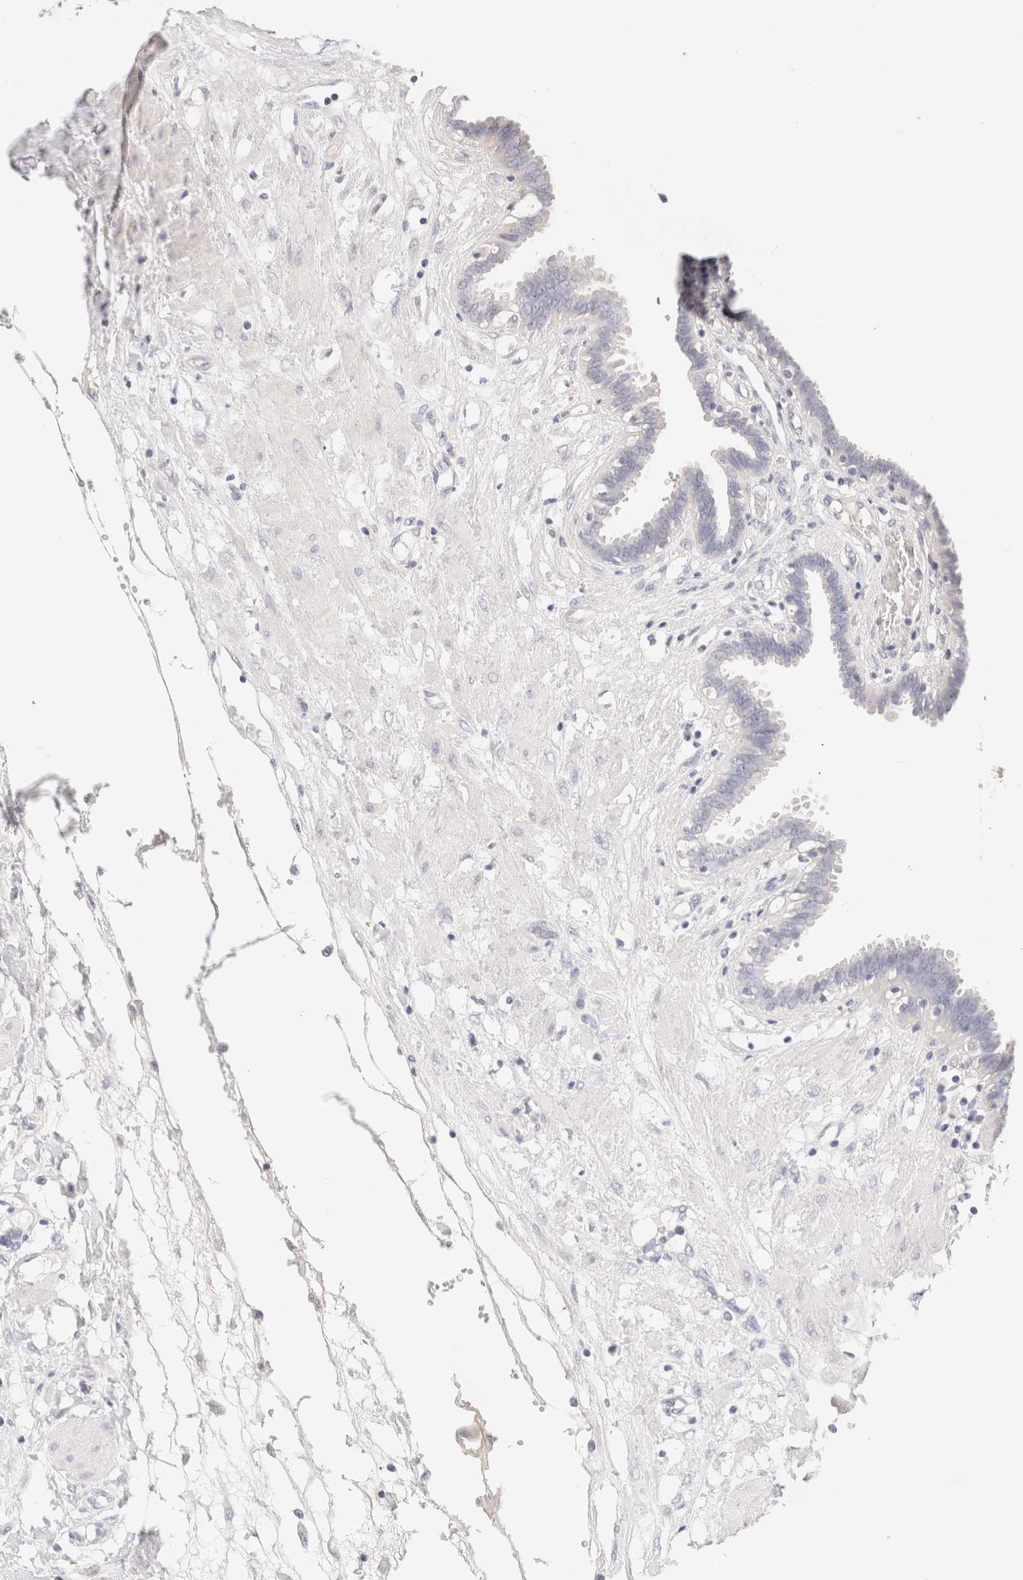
{"staining": {"intensity": "negative", "quantity": "none", "location": "none"}, "tissue": "fallopian tube", "cell_type": "Glandular cells", "image_type": "normal", "snomed": [{"axis": "morphology", "description": "Normal tissue, NOS"}, {"axis": "topography", "description": "Fallopian tube"}, {"axis": "topography", "description": "Placenta"}], "caption": "IHC micrograph of normal fallopian tube: fallopian tube stained with DAB reveals no significant protein positivity in glandular cells. The staining is performed using DAB brown chromogen with nuclei counter-stained in using hematoxylin.", "gene": "SCGB2A2", "patient": {"sex": "female", "age": 32}}